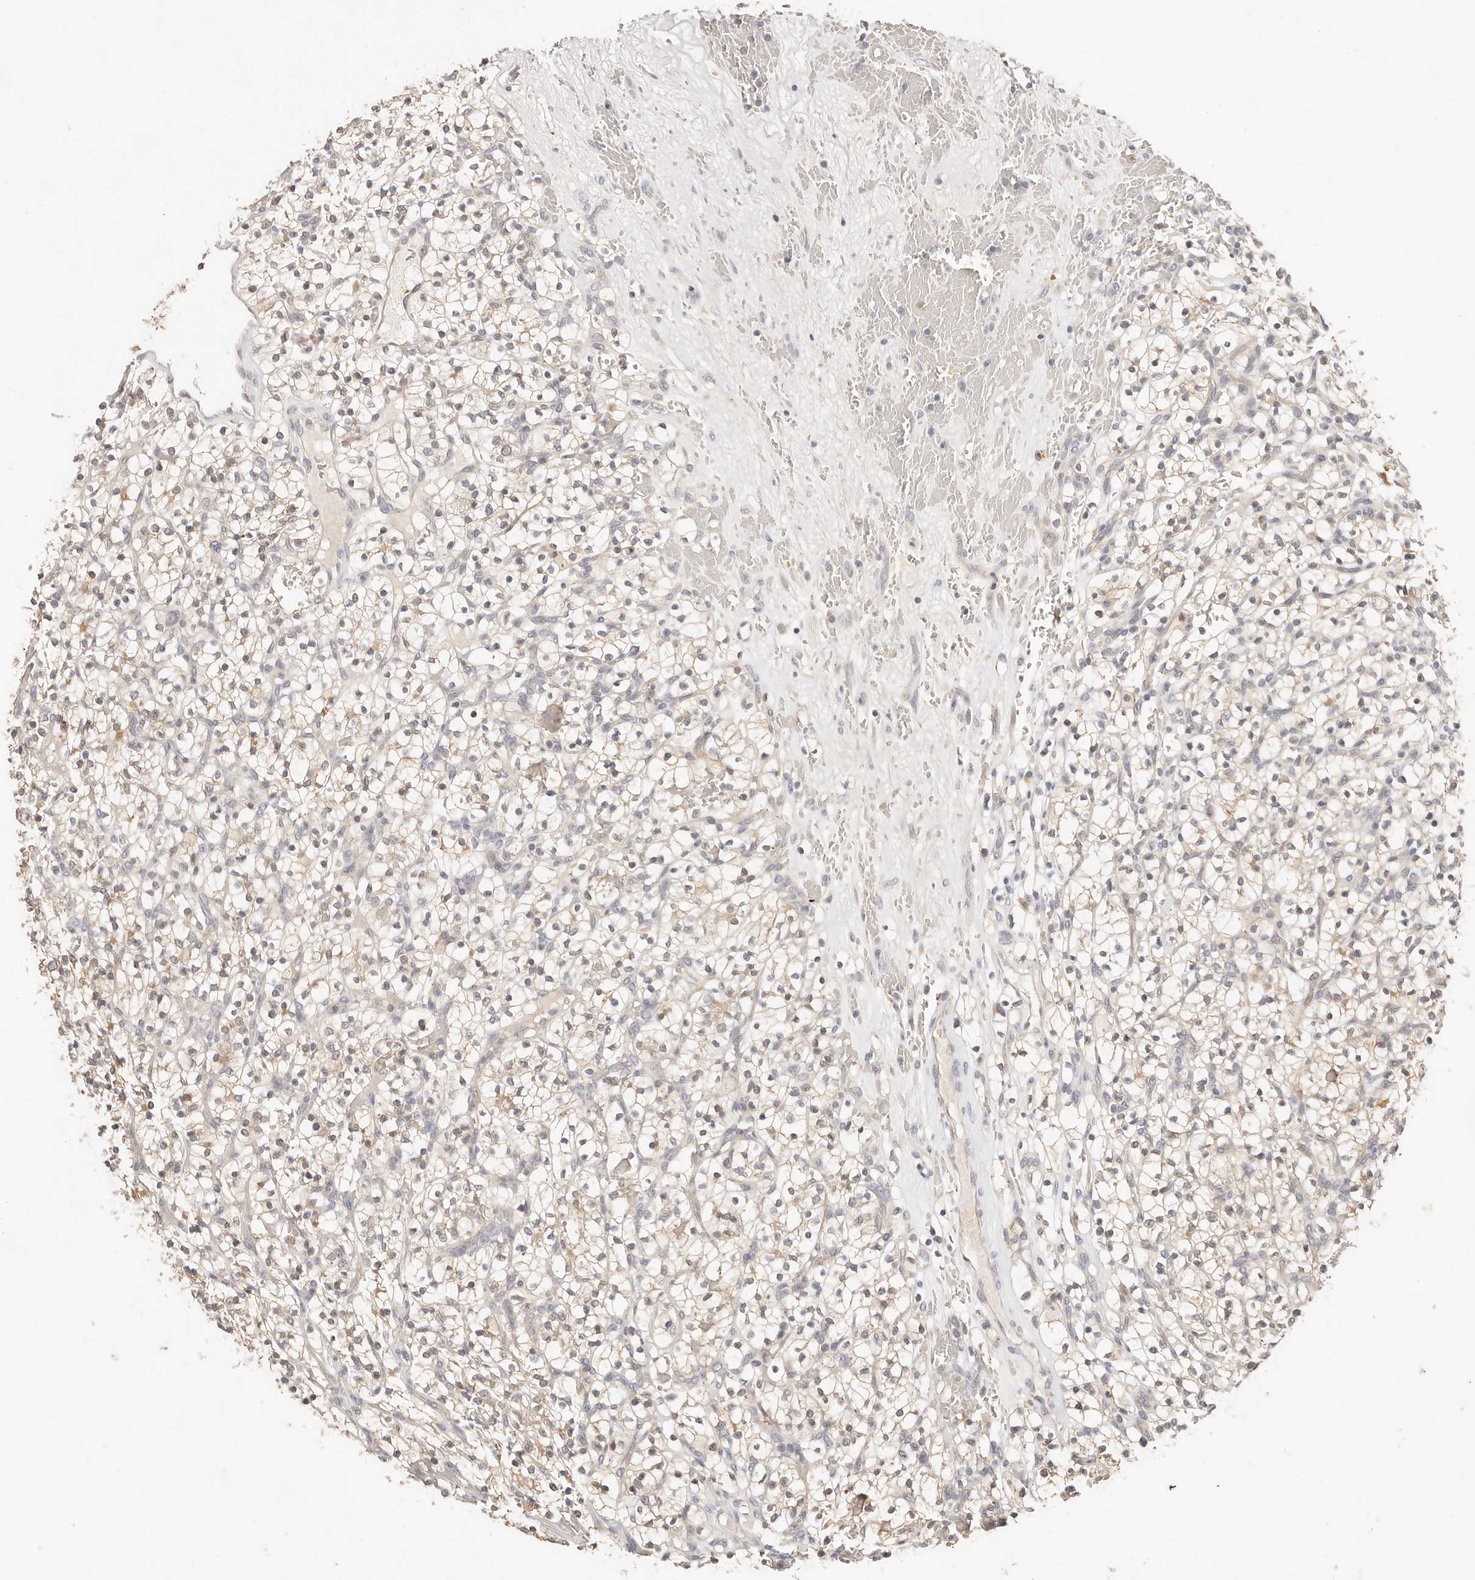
{"staining": {"intensity": "weak", "quantity": "<25%", "location": "cytoplasmic/membranous"}, "tissue": "renal cancer", "cell_type": "Tumor cells", "image_type": "cancer", "snomed": [{"axis": "morphology", "description": "Adenocarcinoma, NOS"}, {"axis": "topography", "description": "Kidney"}], "caption": "The immunohistochemistry (IHC) photomicrograph has no significant staining in tumor cells of renal cancer (adenocarcinoma) tissue. Nuclei are stained in blue.", "gene": "CXADR", "patient": {"sex": "female", "age": 57}}